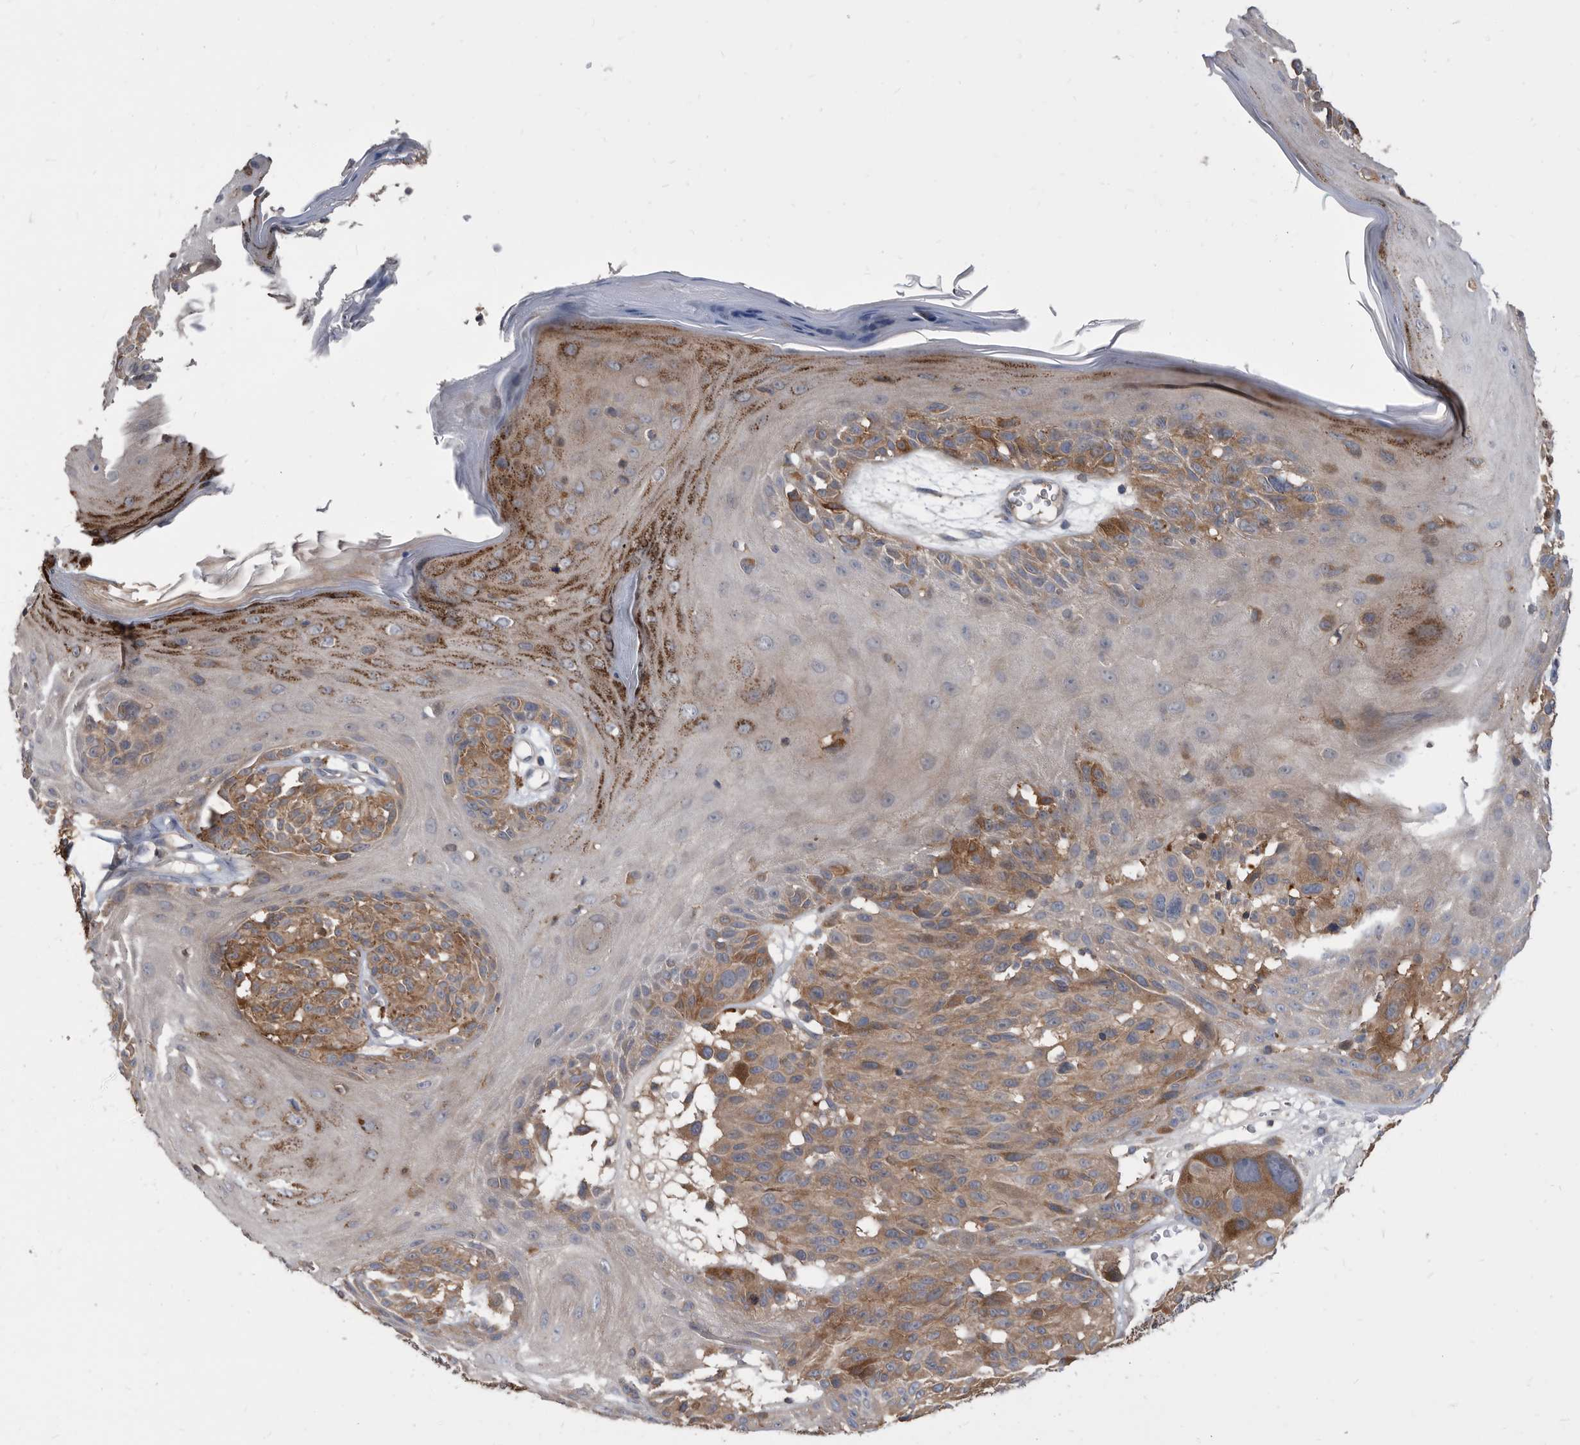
{"staining": {"intensity": "moderate", "quantity": ">75%", "location": "cytoplasmic/membranous"}, "tissue": "melanoma", "cell_type": "Tumor cells", "image_type": "cancer", "snomed": [{"axis": "morphology", "description": "Malignant melanoma, NOS"}, {"axis": "topography", "description": "Skin"}], "caption": "Malignant melanoma was stained to show a protein in brown. There is medium levels of moderate cytoplasmic/membranous expression in about >75% of tumor cells.", "gene": "APEH", "patient": {"sex": "male", "age": 83}}